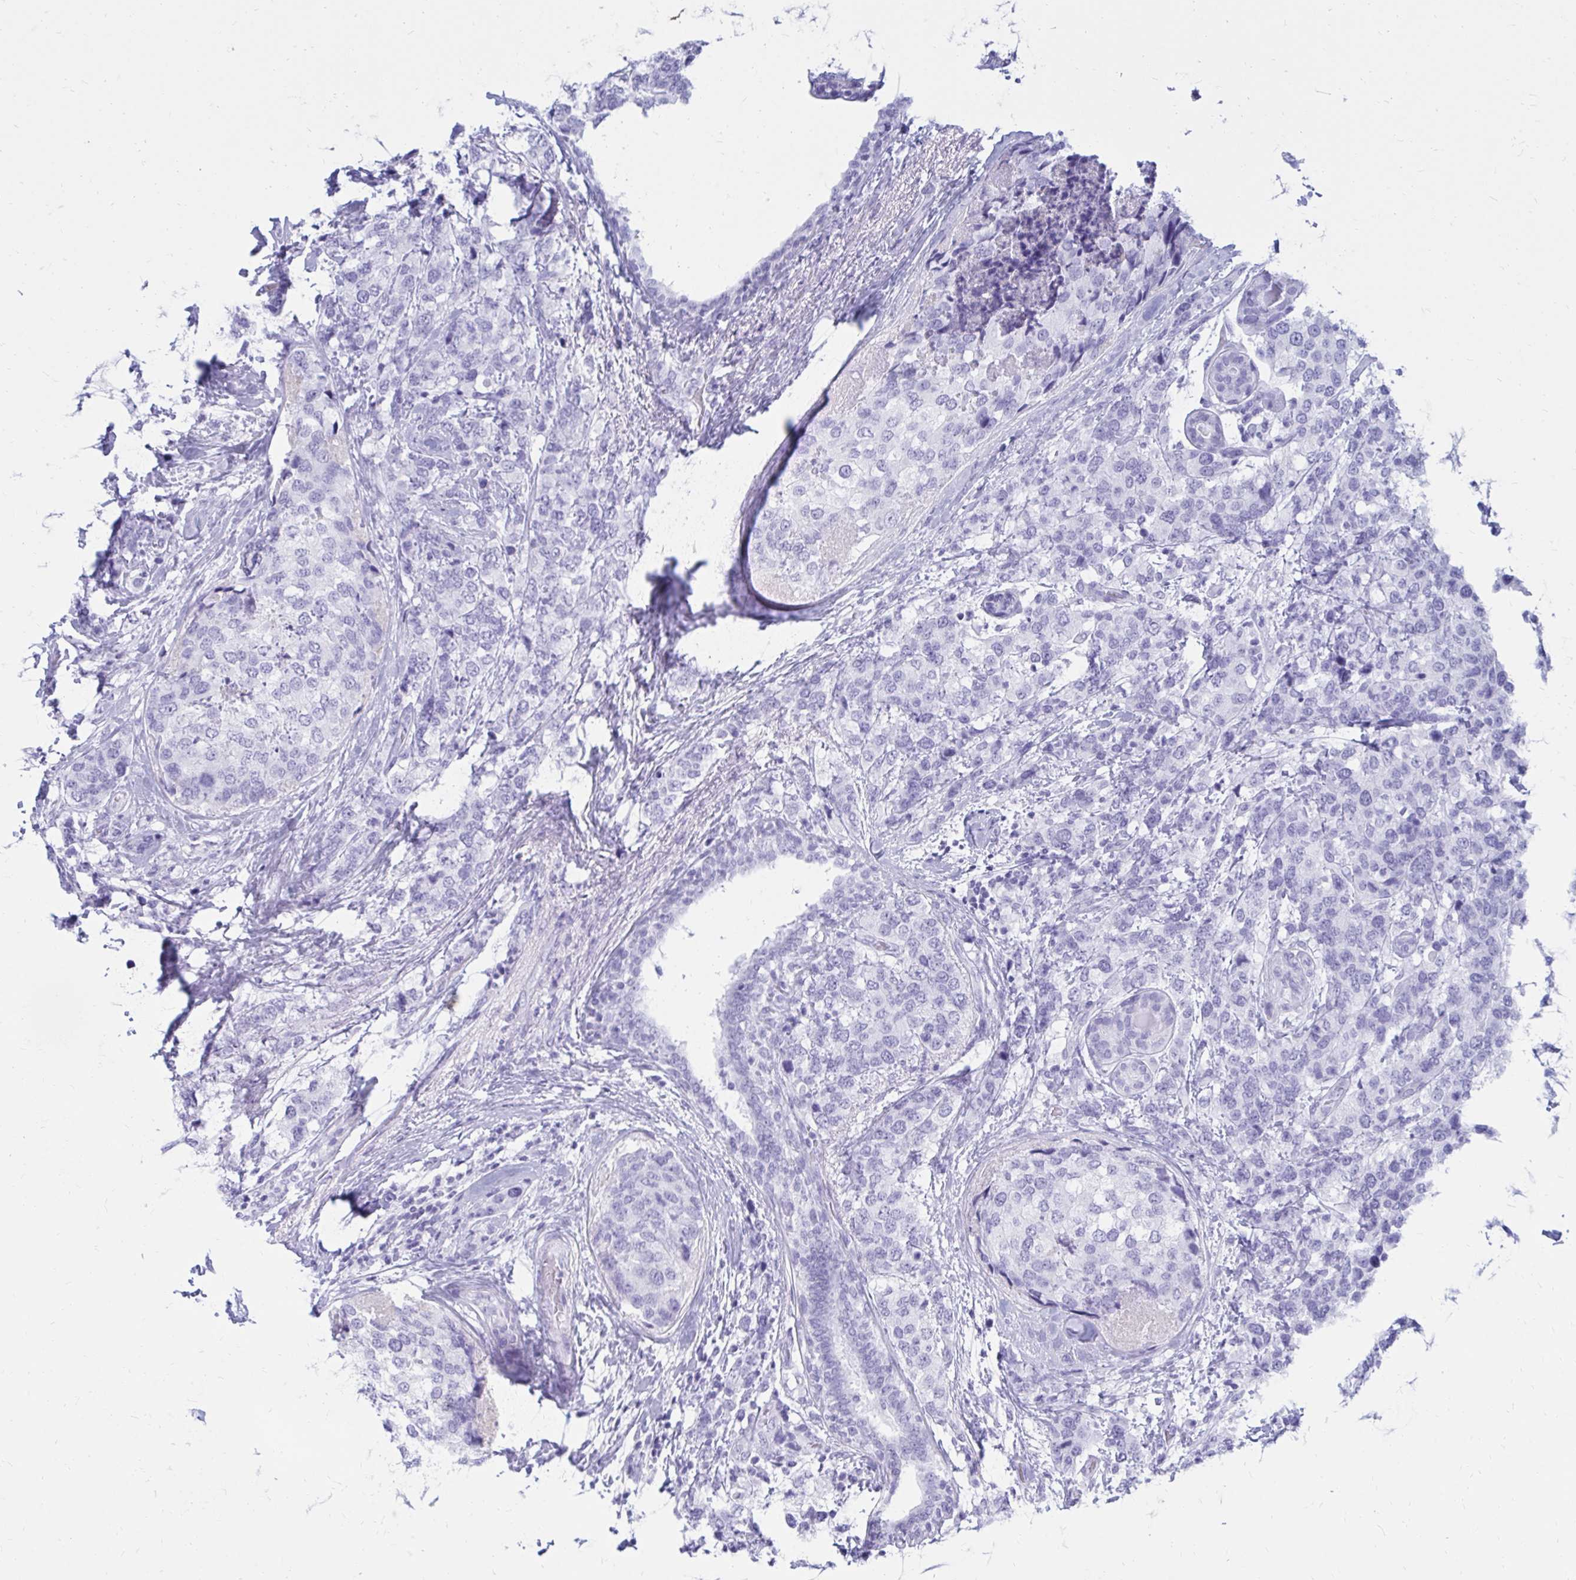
{"staining": {"intensity": "negative", "quantity": "none", "location": "none"}, "tissue": "breast cancer", "cell_type": "Tumor cells", "image_type": "cancer", "snomed": [{"axis": "morphology", "description": "Lobular carcinoma"}, {"axis": "topography", "description": "Breast"}], "caption": "Breast lobular carcinoma stained for a protein using immunohistochemistry (IHC) reveals no positivity tumor cells.", "gene": "OR10R2", "patient": {"sex": "female", "age": 59}}